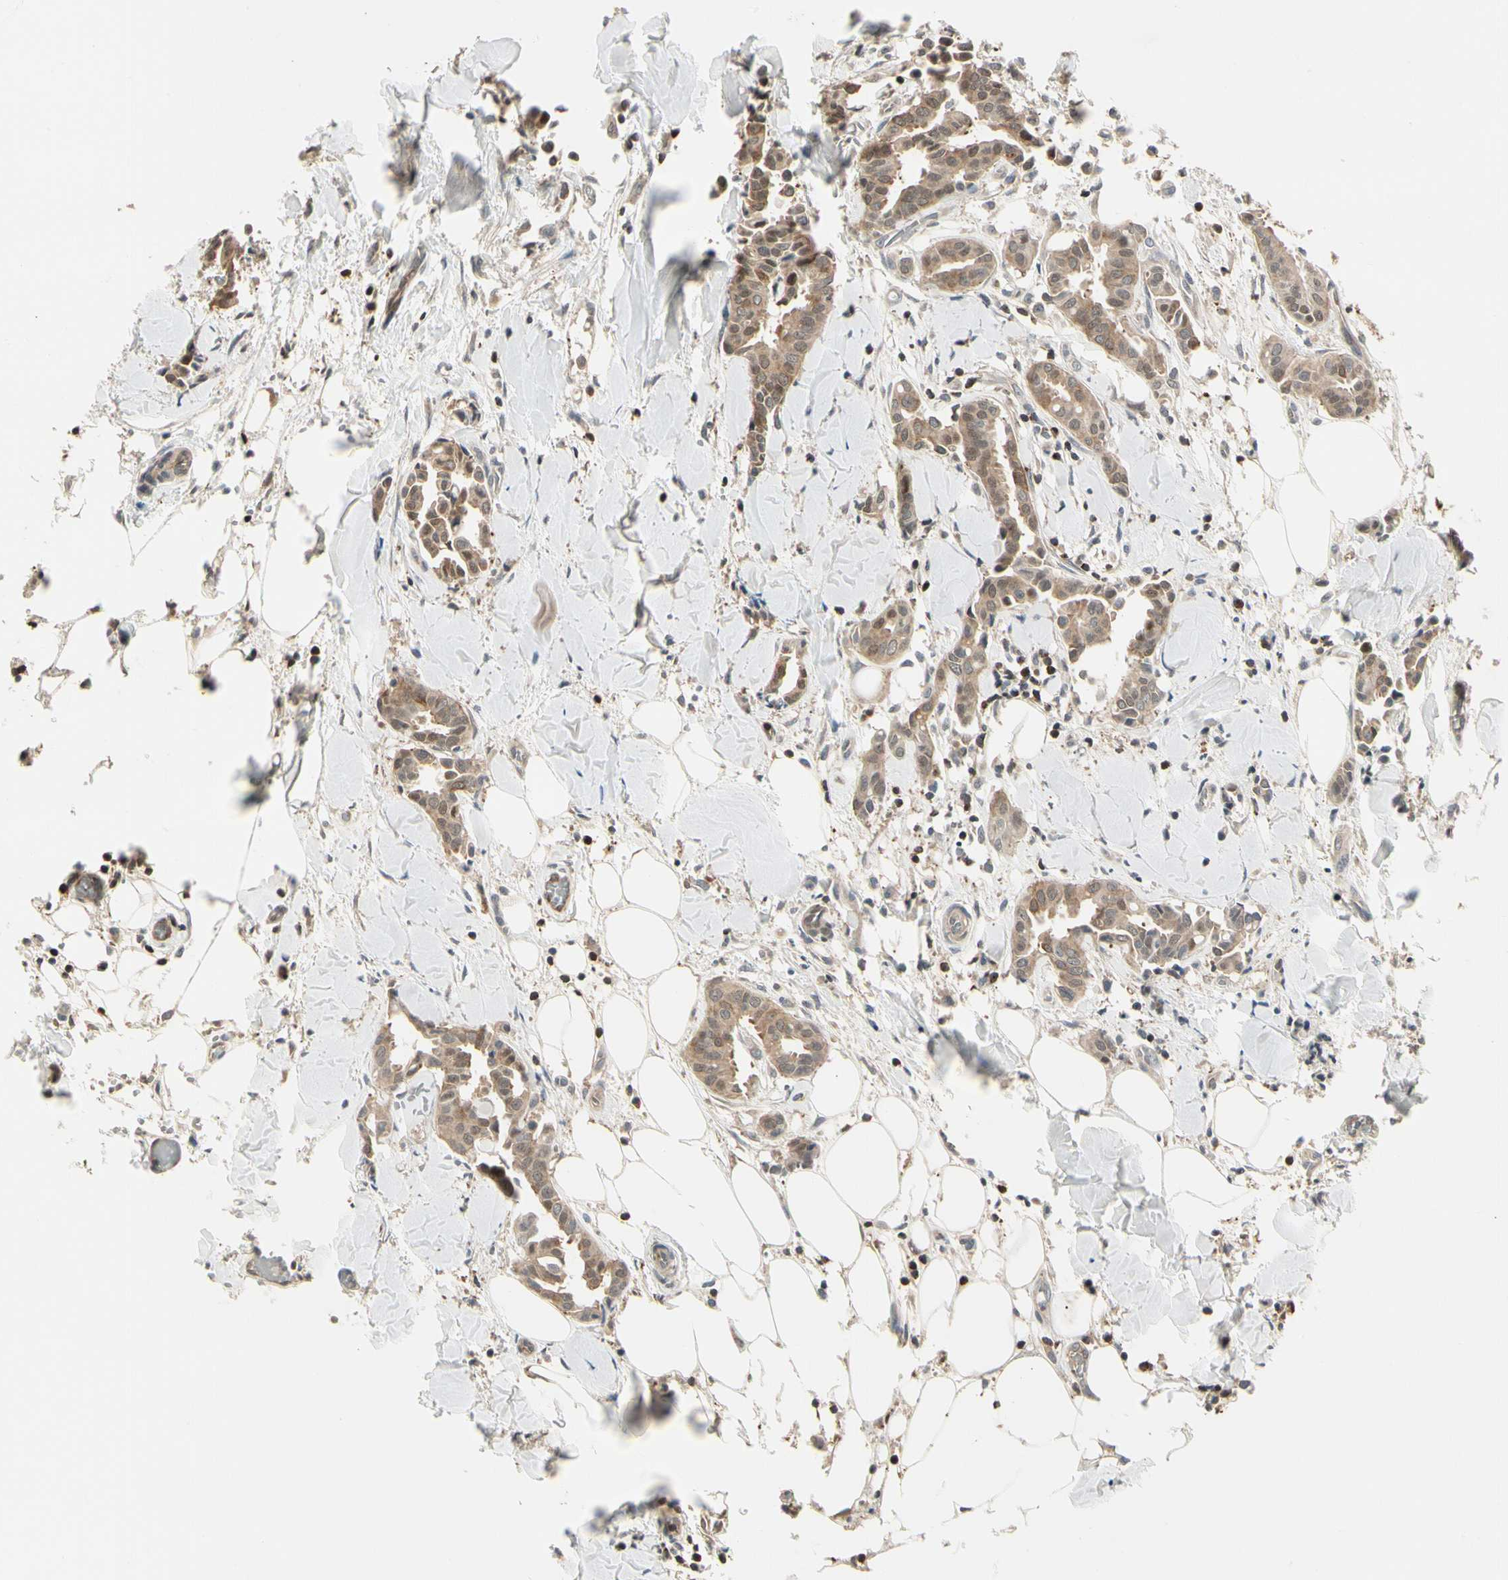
{"staining": {"intensity": "moderate", "quantity": ">75%", "location": "cytoplasmic/membranous,nuclear"}, "tissue": "head and neck cancer", "cell_type": "Tumor cells", "image_type": "cancer", "snomed": [{"axis": "morphology", "description": "Adenocarcinoma, NOS"}, {"axis": "topography", "description": "Salivary gland"}, {"axis": "topography", "description": "Head-Neck"}], "caption": "An immunohistochemistry histopathology image of neoplastic tissue is shown. Protein staining in brown highlights moderate cytoplasmic/membranous and nuclear positivity in head and neck adenocarcinoma within tumor cells. (Brightfield microscopy of DAB IHC at high magnification).", "gene": "EVC", "patient": {"sex": "female", "age": 59}}